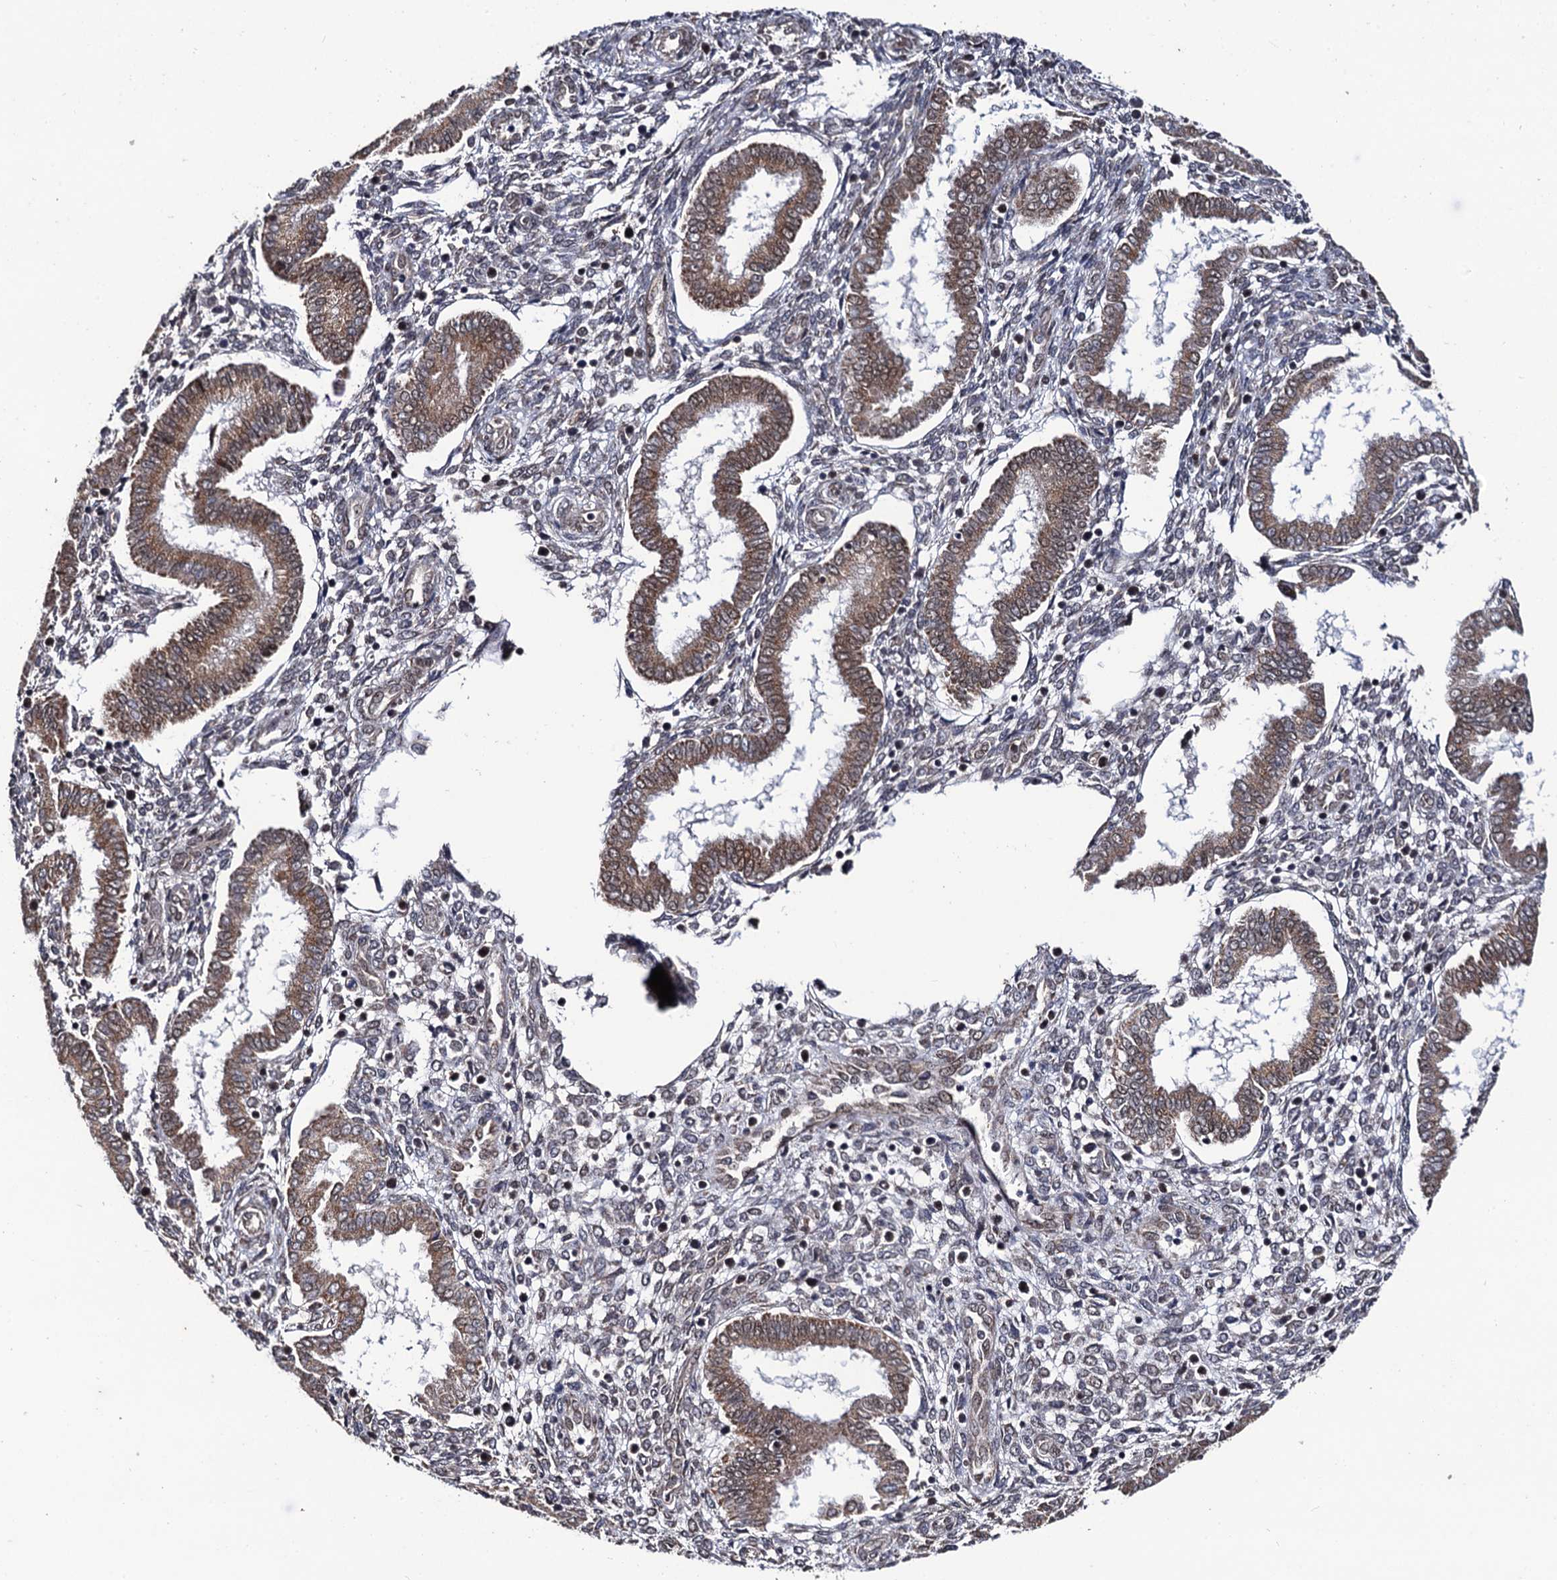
{"staining": {"intensity": "weak", "quantity": "<25%", "location": "nuclear"}, "tissue": "endometrium", "cell_type": "Cells in endometrial stroma", "image_type": "normal", "snomed": [{"axis": "morphology", "description": "Normal tissue, NOS"}, {"axis": "topography", "description": "Endometrium"}], "caption": "Human endometrium stained for a protein using IHC shows no staining in cells in endometrial stroma.", "gene": "LRRC63", "patient": {"sex": "female", "age": 24}}